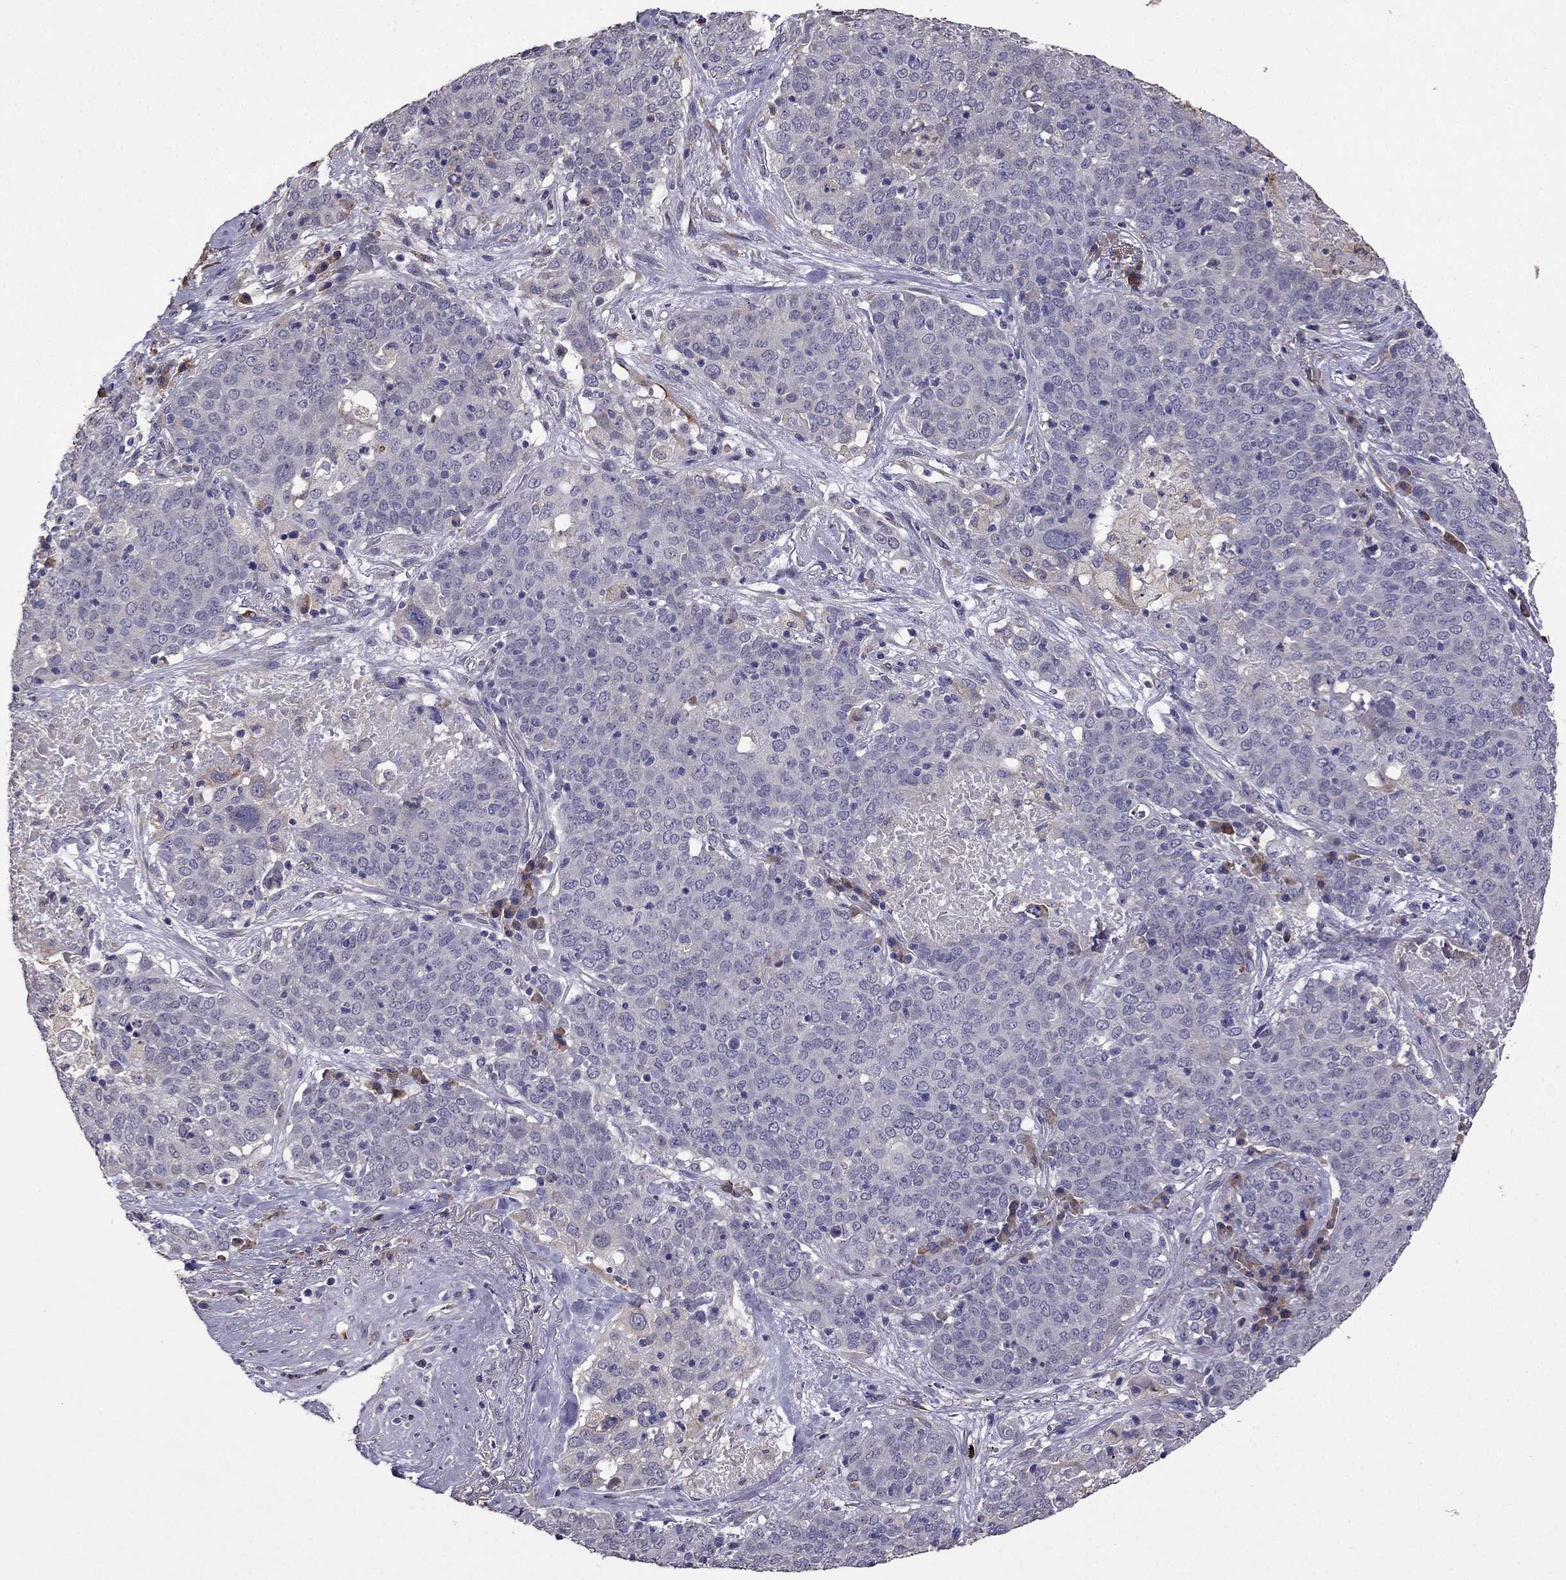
{"staining": {"intensity": "negative", "quantity": "none", "location": "none"}, "tissue": "lung cancer", "cell_type": "Tumor cells", "image_type": "cancer", "snomed": [{"axis": "morphology", "description": "Squamous cell carcinoma, NOS"}, {"axis": "topography", "description": "Lung"}], "caption": "The photomicrograph exhibits no significant staining in tumor cells of lung squamous cell carcinoma.", "gene": "CDH9", "patient": {"sex": "male", "age": 82}}